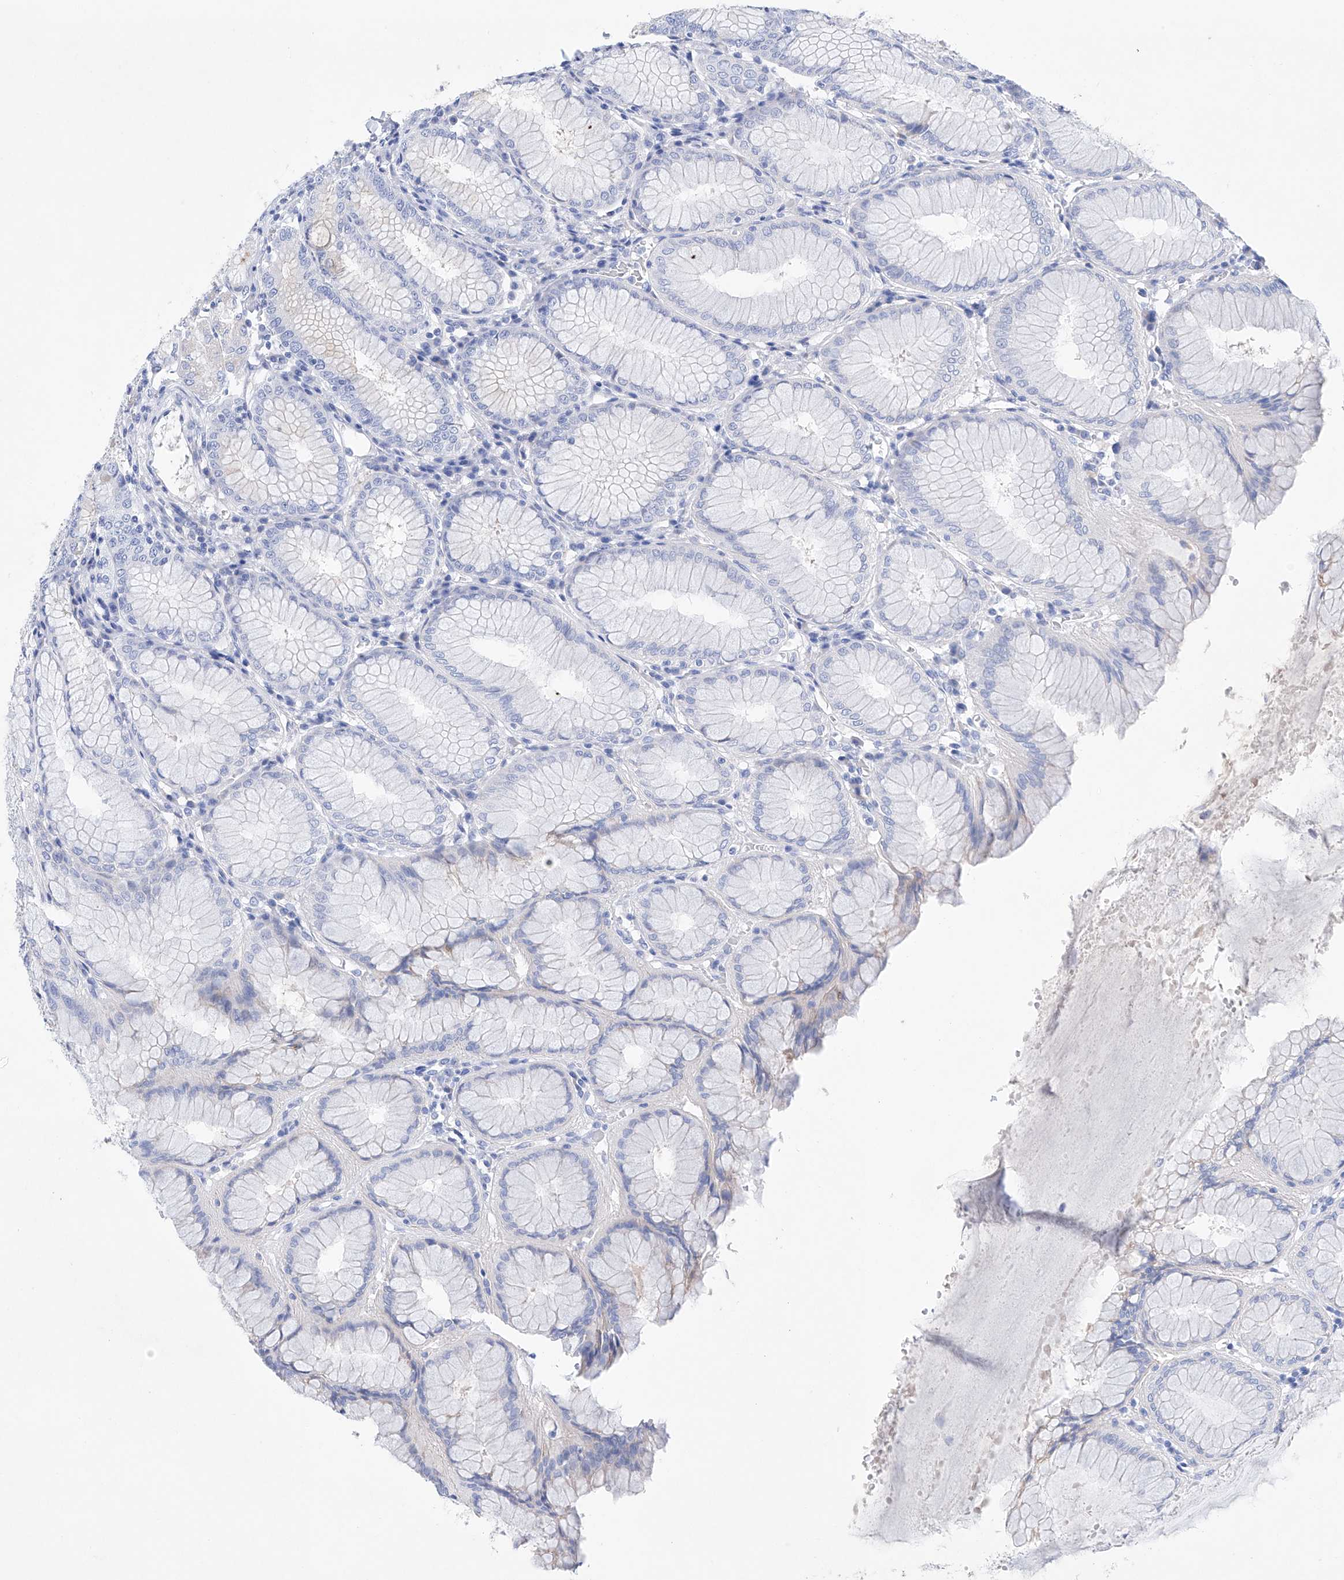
{"staining": {"intensity": "negative", "quantity": "none", "location": "none"}, "tissue": "stomach", "cell_type": "Glandular cells", "image_type": "normal", "snomed": [{"axis": "morphology", "description": "Normal tissue, NOS"}, {"axis": "topography", "description": "Stomach, lower"}], "caption": "Immunohistochemistry micrograph of benign stomach: stomach stained with DAB reveals no significant protein positivity in glandular cells.", "gene": "LURAP1", "patient": {"sex": "female", "age": 56}}